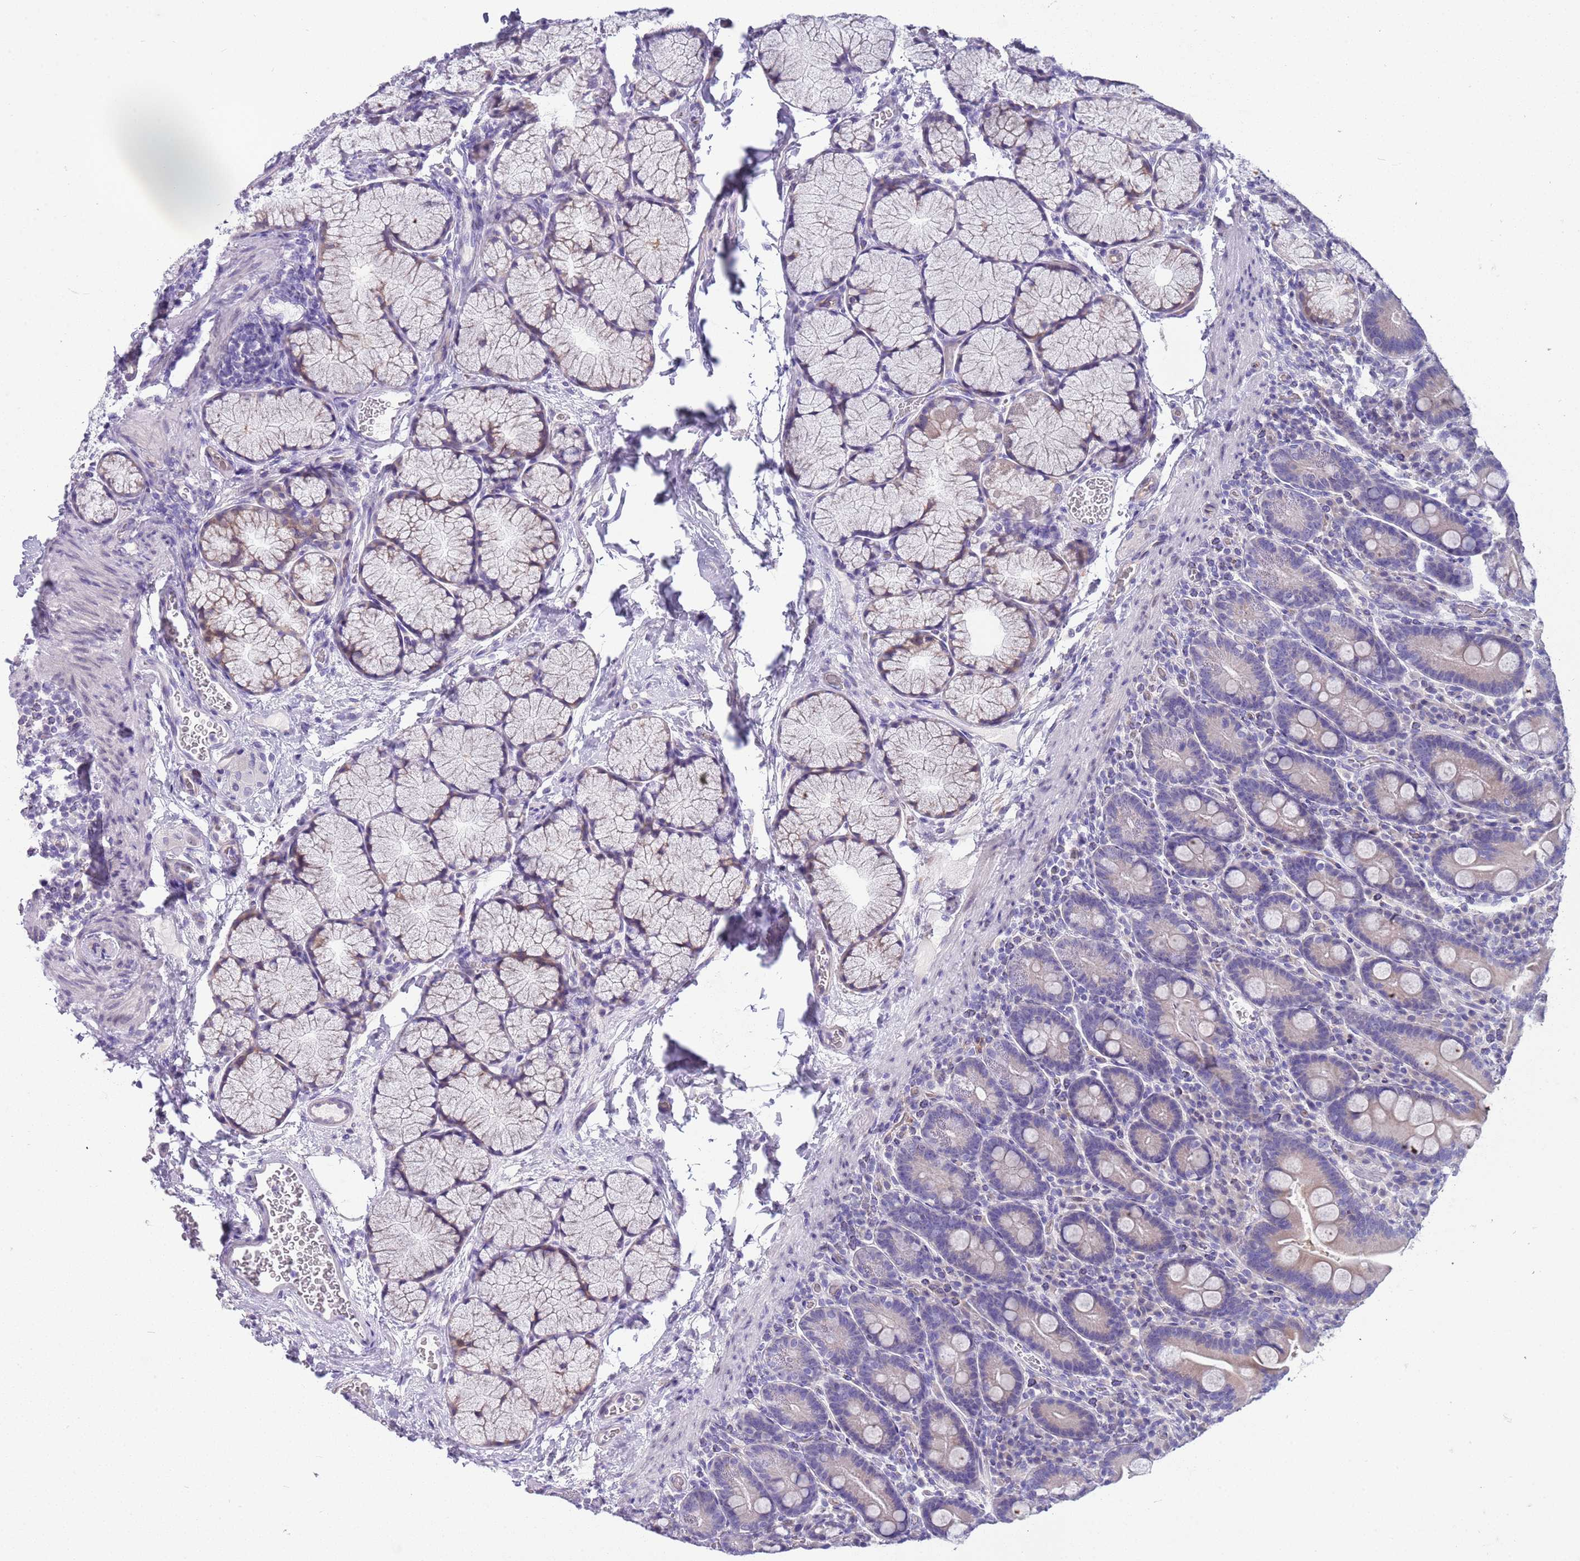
{"staining": {"intensity": "negative", "quantity": "none", "location": "none"}, "tissue": "duodenum", "cell_type": "Glandular cells", "image_type": "normal", "snomed": [{"axis": "morphology", "description": "Normal tissue, NOS"}, {"axis": "topography", "description": "Duodenum"}], "caption": "High magnification brightfield microscopy of unremarkable duodenum stained with DAB (brown) and counterstained with hematoxylin (blue): glandular cells show no significant positivity.", "gene": "BRMS1L", "patient": {"sex": "male", "age": 35}}